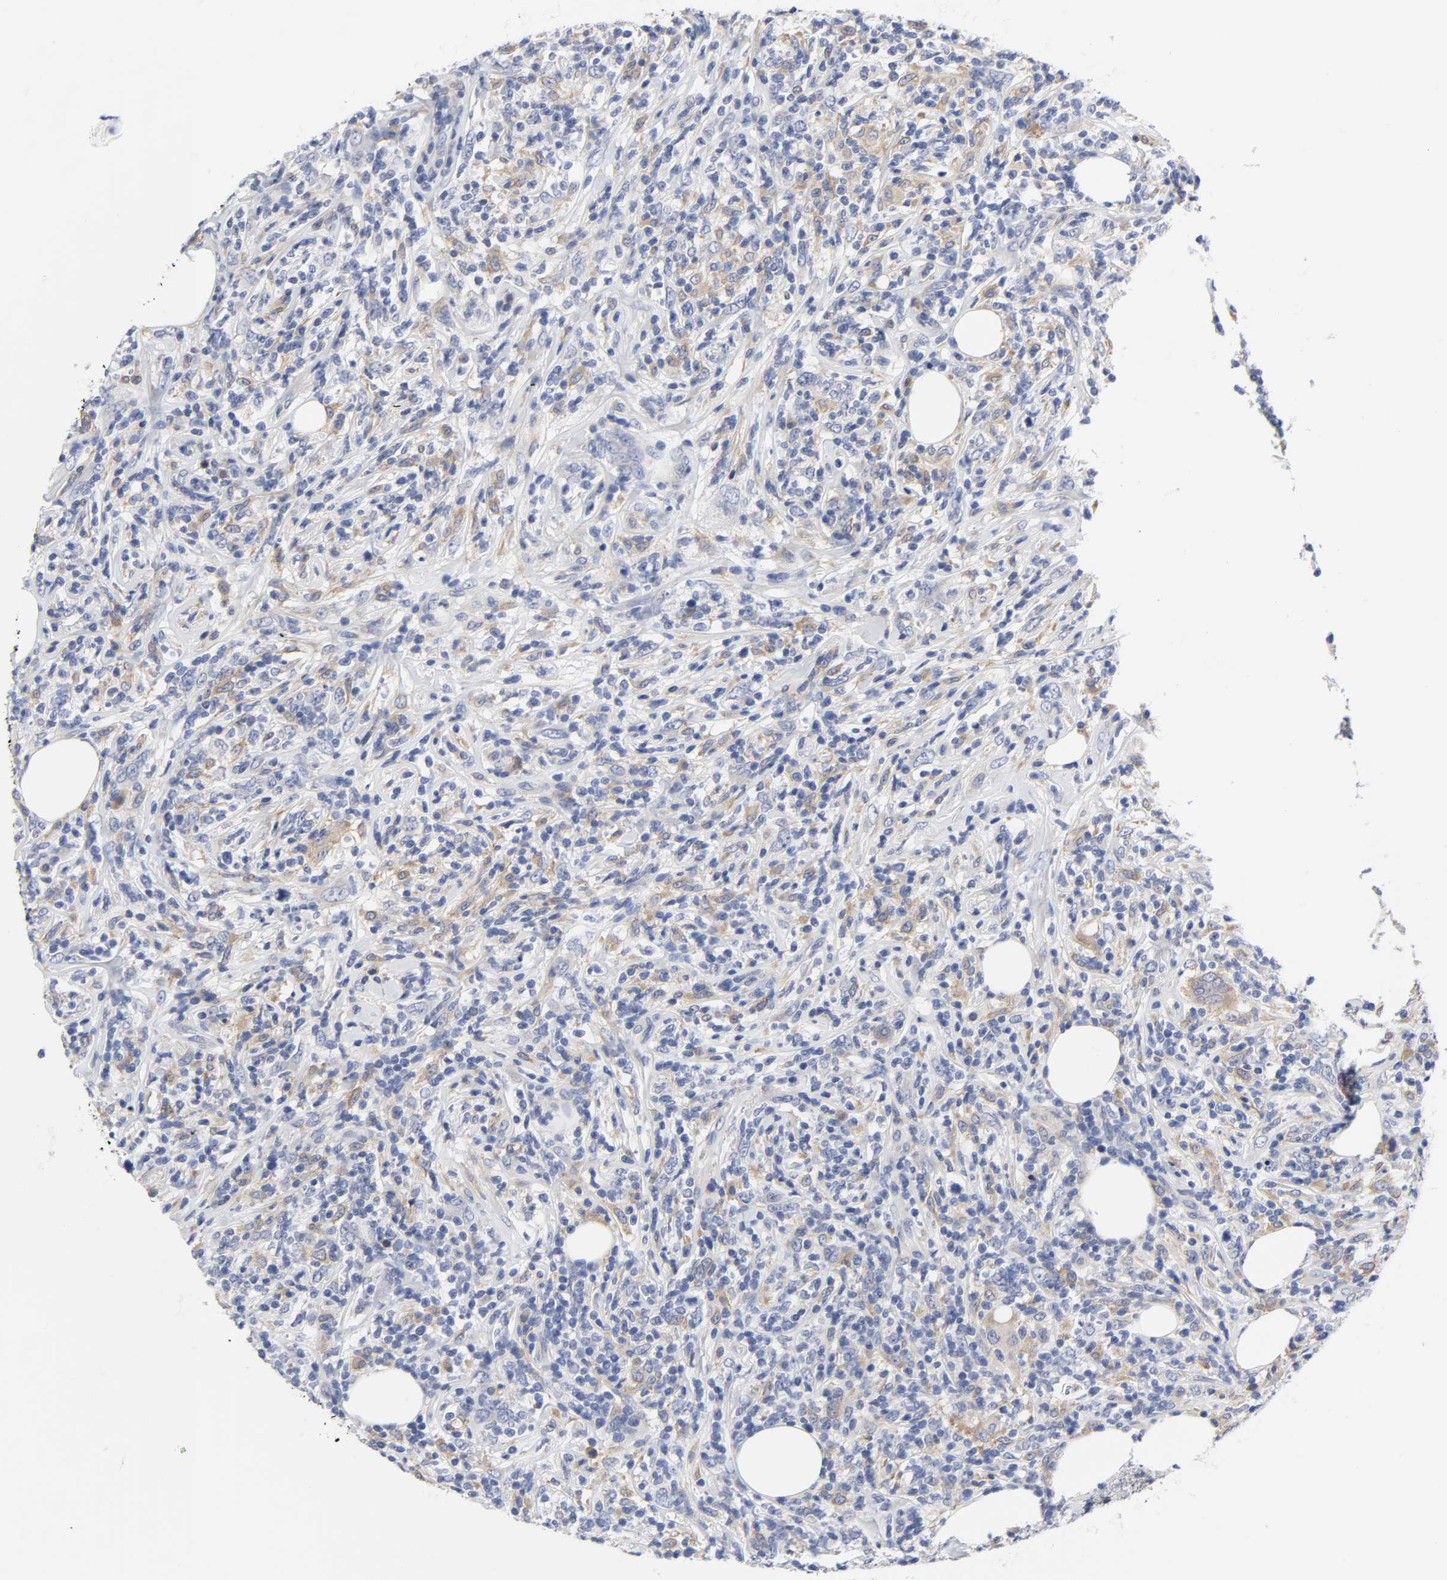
{"staining": {"intensity": "weak", "quantity": "25%-75%", "location": "cytoplasmic/membranous"}, "tissue": "lymphoma", "cell_type": "Tumor cells", "image_type": "cancer", "snomed": [{"axis": "morphology", "description": "Malignant lymphoma, non-Hodgkin's type, High grade"}, {"axis": "topography", "description": "Lymph node"}], "caption": "Immunohistochemical staining of malignant lymphoma, non-Hodgkin's type (high-grade) reveals low levels of weak cytoplasmic/membranous staining in approximately 25%-75% of tumor cells.", "gene": "HCK", "patient": {"sex": "female", "age": 84}}